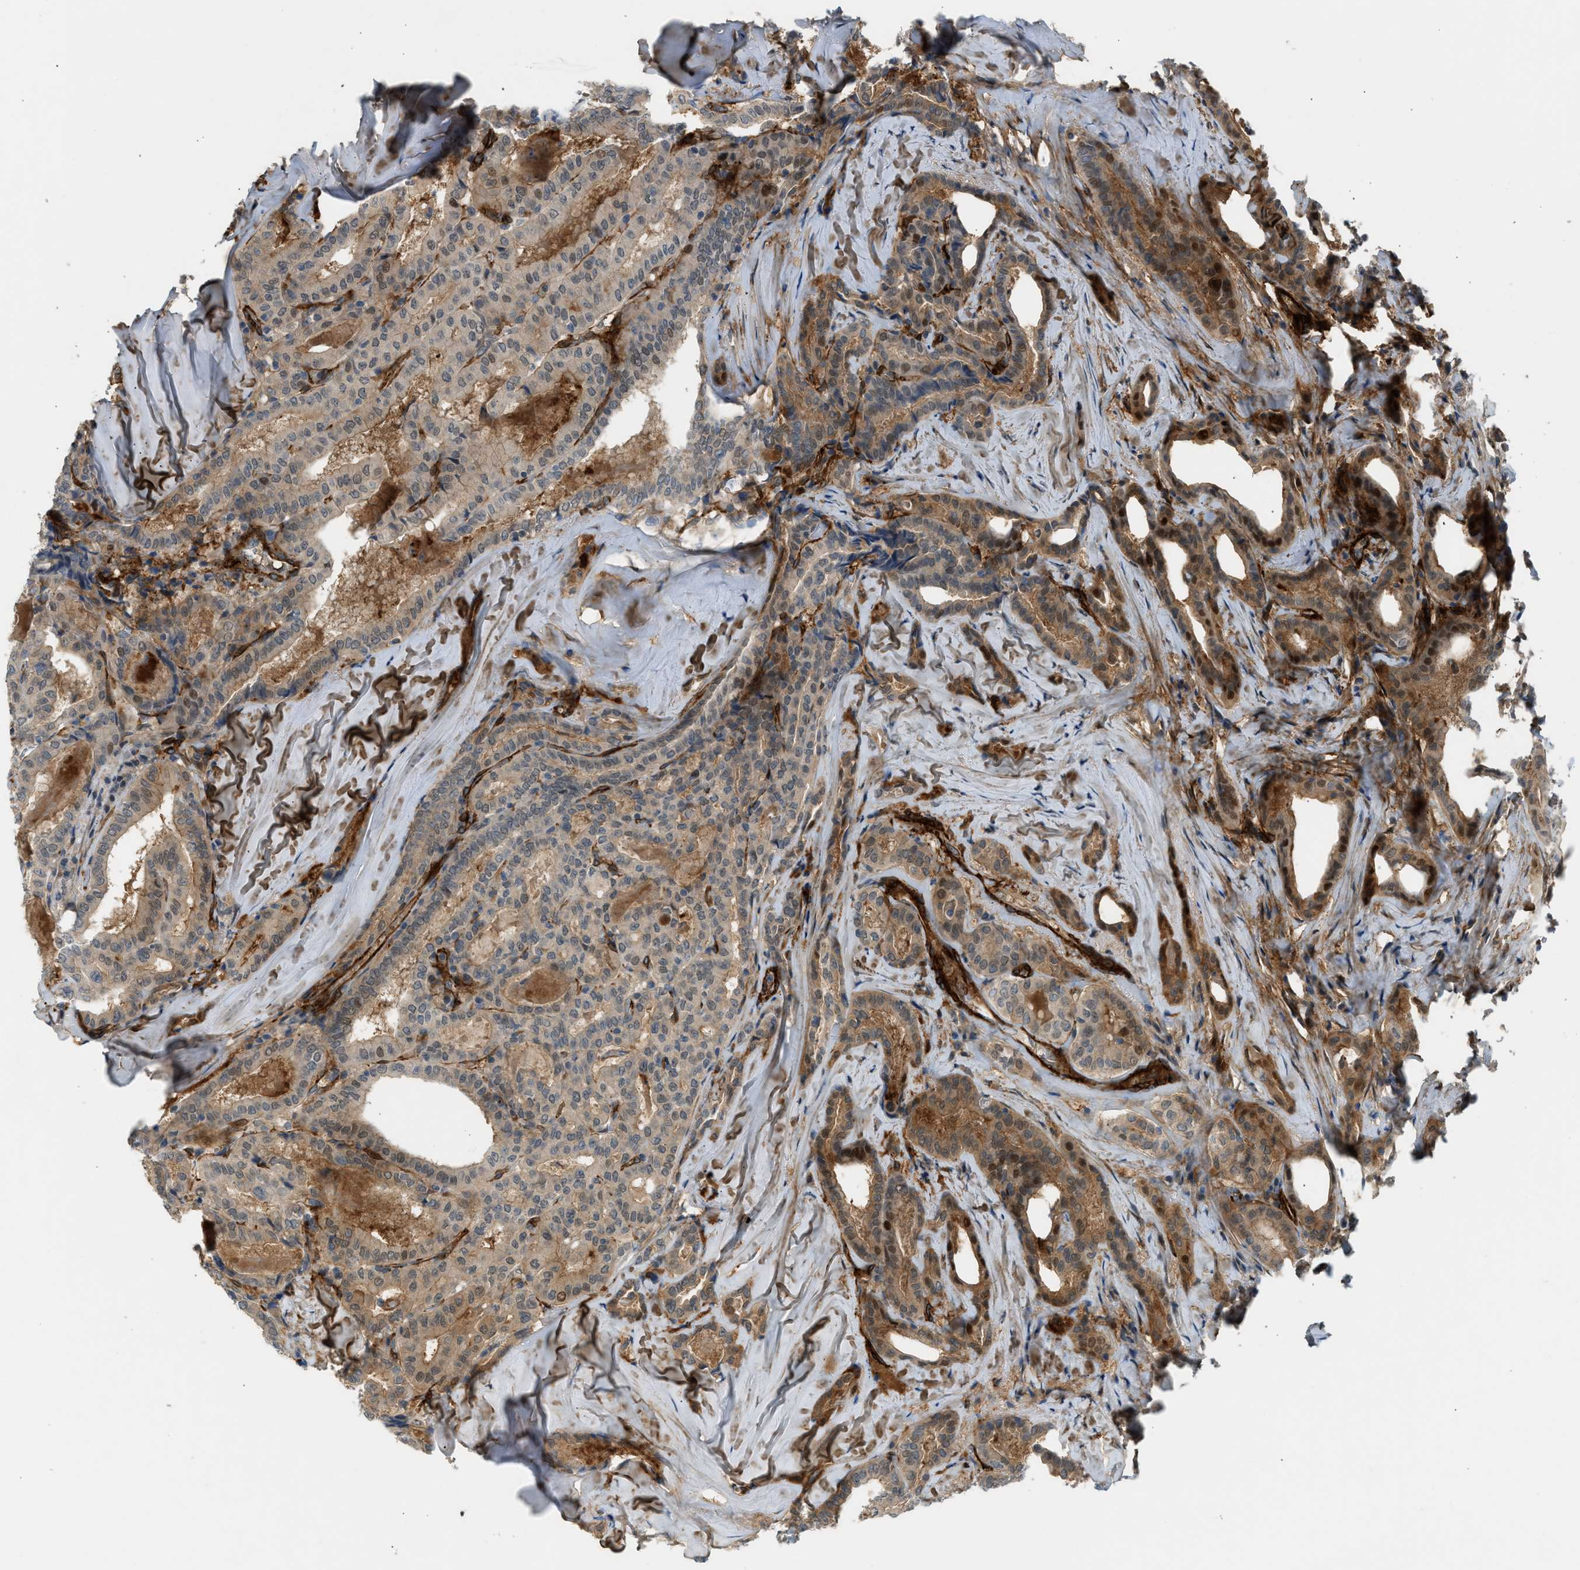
{"staining": {"intensity": "moderate", "quantity": "25%-75%", "location": "cytoplasmic/membranous,nuclear"}, "tissue": "thyroid cancer", "cell_type": "Tumor cells", "image_type": "cancer", "snomed": [{"axis": "morphology", "description": "Papillary adenocarcinoma, NOS"}, {"axis": "topography", "description": "Thyroid gland"}], "caption": "Tumor cells show medium levels of moderate cytoplasmic/membranous and nuclear expression in approximately 25%-75% of cells in thyroid papillary adenocarcinoma.", "gene": "EDNRA", "patient": {"sex": "female", "age": 42}}